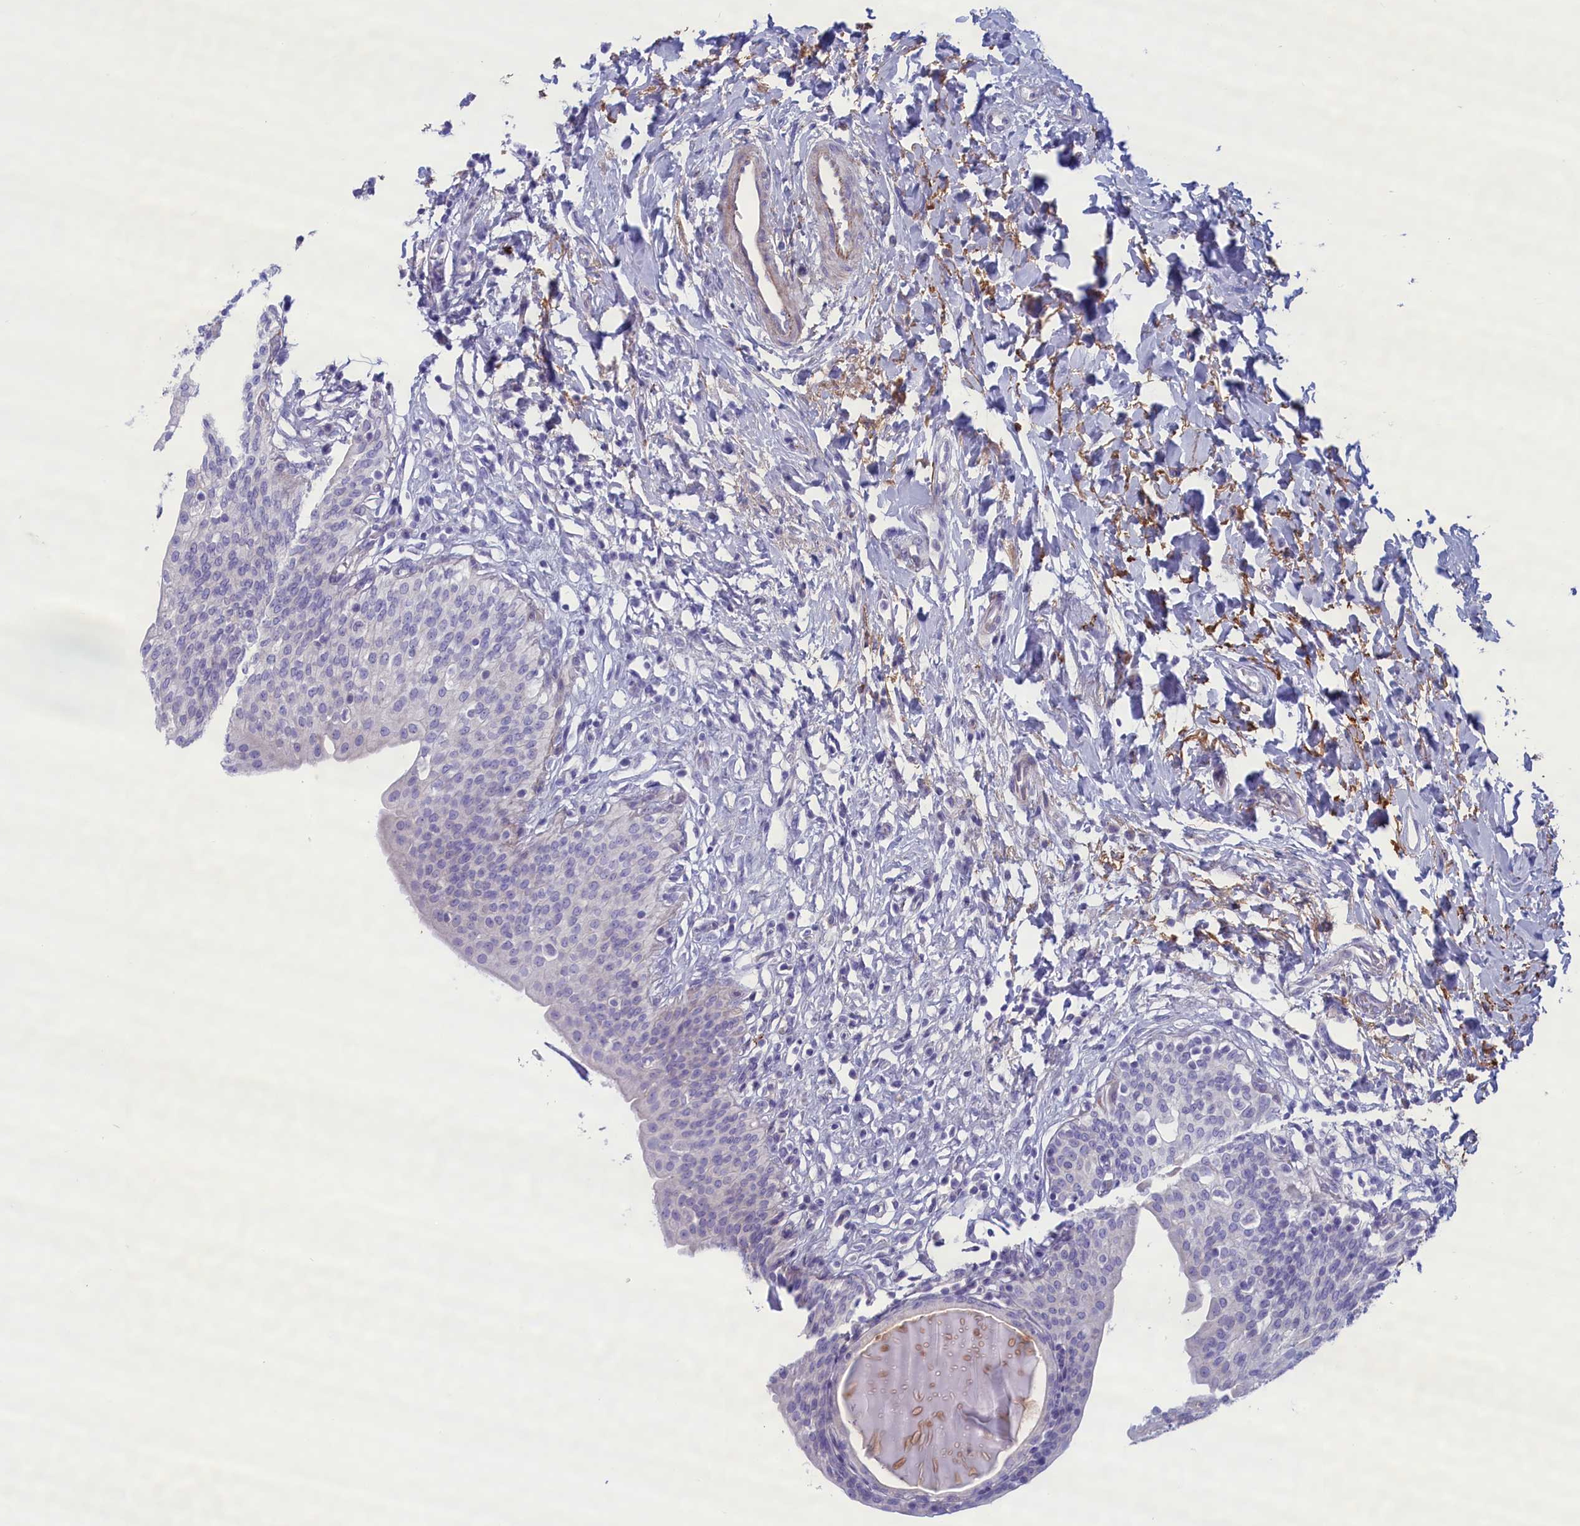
{"staining": {"intensity": "negative", "quantity": "none", "location": "none"}, "tissue": "urinary bladder", "cell_type": "Urothelial cells", "image_type": "normal", "snomed": [{"axis": "morphology", "description": "Normal tissue, NOS"}, {"axis": "topography", "description": "Urinary bladder"}], "caption": "DAB immunohistochemical staining of normal urinary bladder demonstrates no significant staining in urothelial cells. (Brightfield microscopy of DAB IHC at high magnification).", "gene": "MPV17L2", "patient": {"sex": "male", "age": 83}}